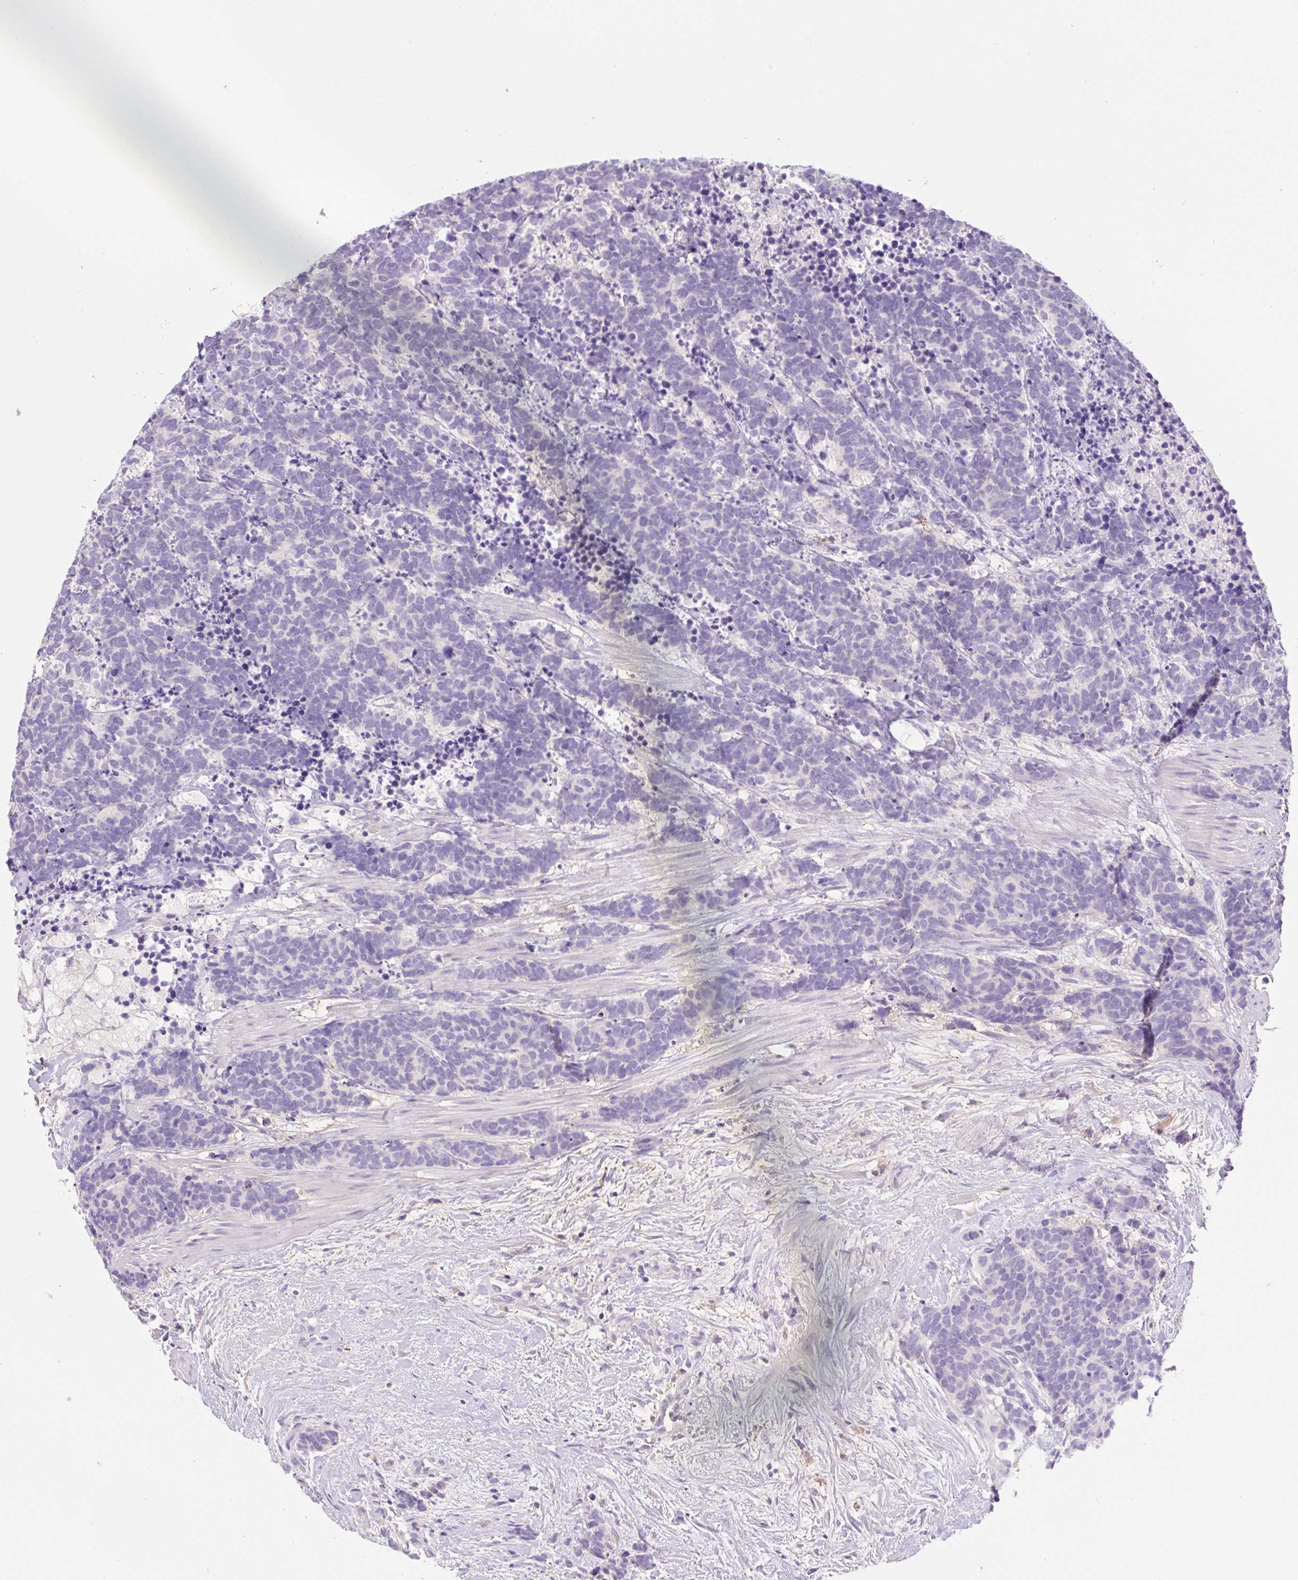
{"staining": {"intensity": "negative", "quantity": "none", "location": "none"}, "tissue": "carcinoid", "cell_type": "Tumor cells", "image_type": "cancer", "snomed": [{"axis": "morphology", "description": "Carcinoma, NOS"}, {"axis": "morphology", "description": "Carcinoid, malignant, NOS"}, {"axis": "topography", "description": "Prostate"}], "caption": "High power microscopy image of an immunohistochemistry (IHC) photomicrograph of carcinoid, revealing no significant expression in tumor cells.", "gene": "TDRD15", "patient": {"sex": "male", "age": 57}}